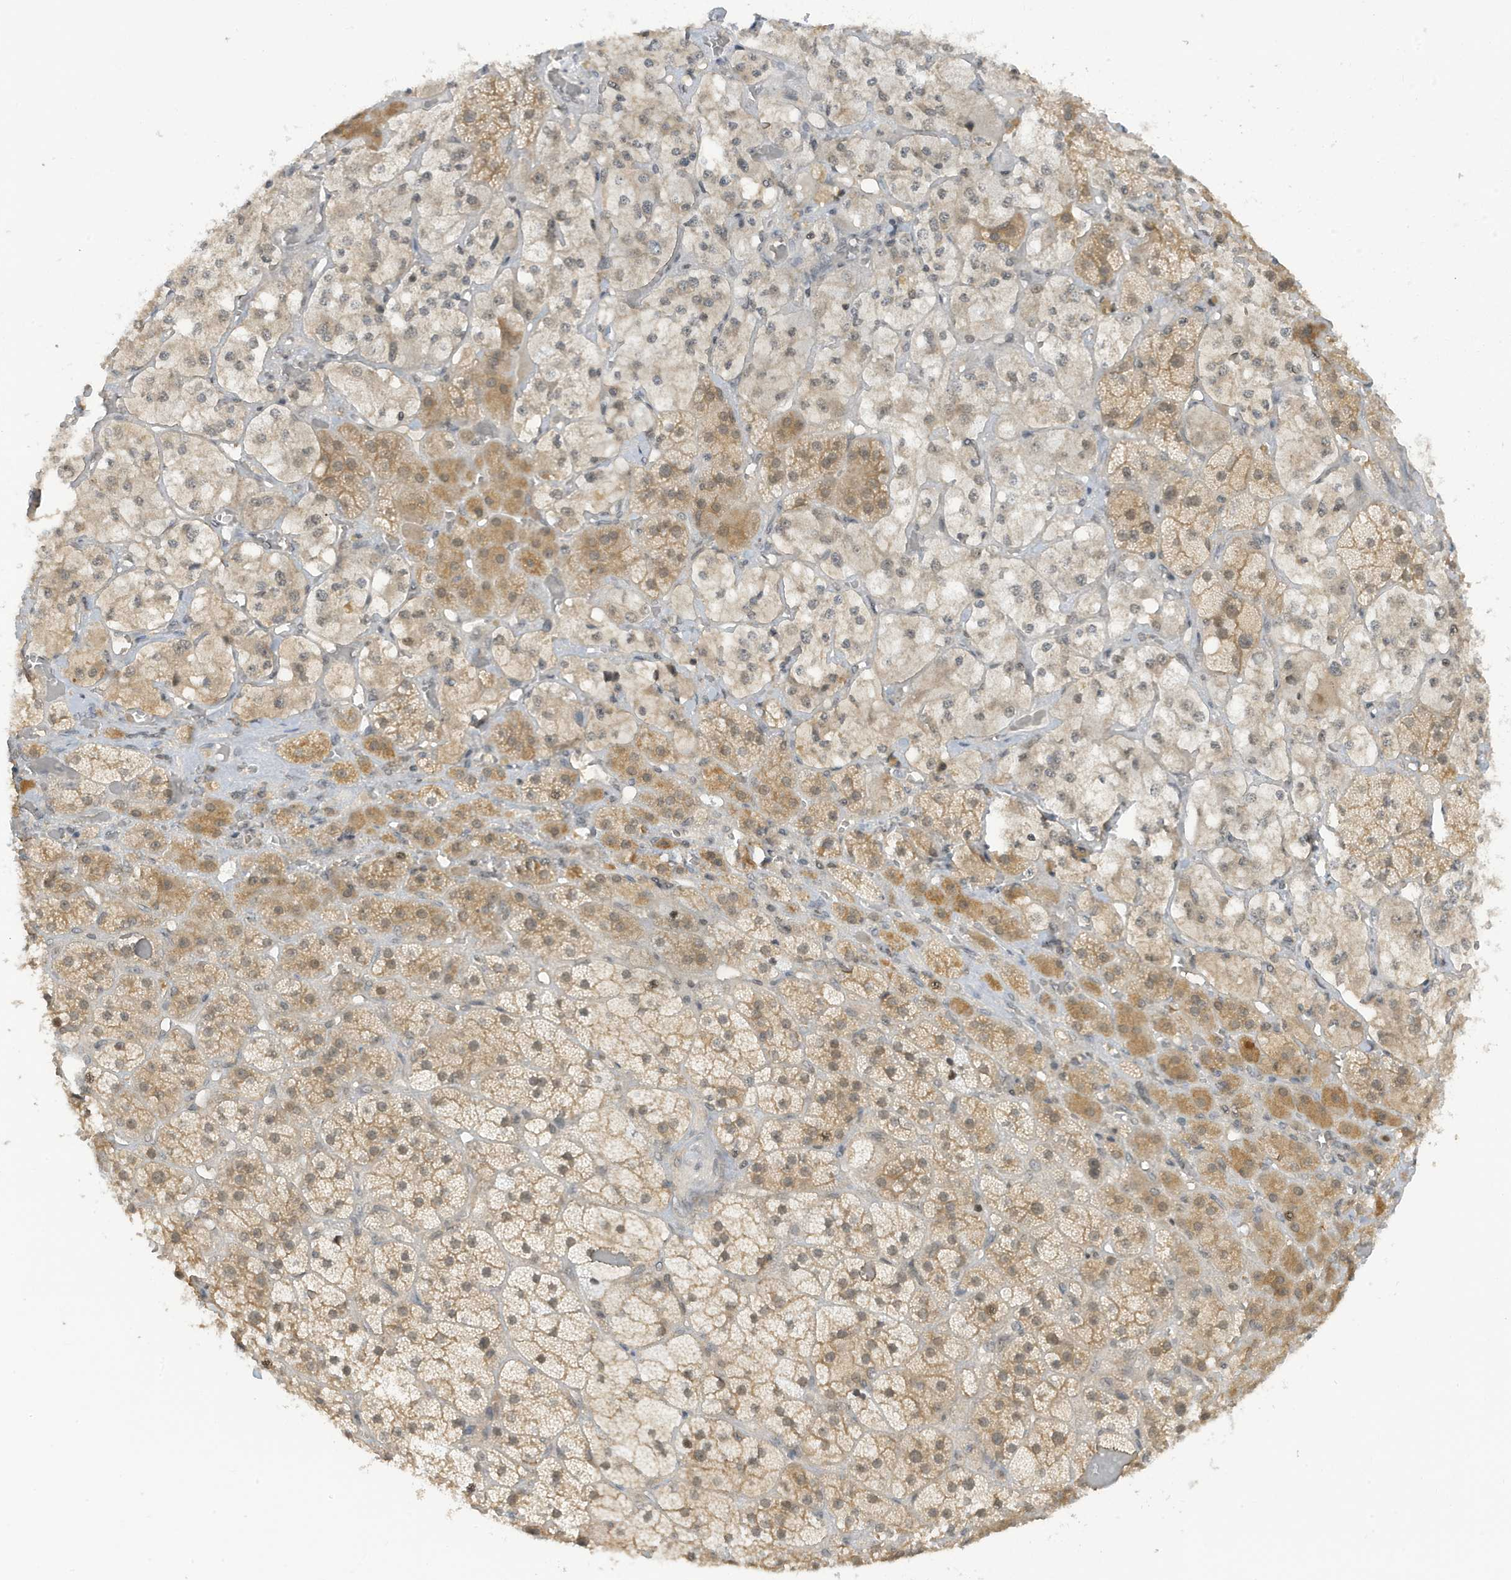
{"staining": {"intensity": "moderate", "quantity": ">75%", "location": "cytoplasmic/membranous,nuclear"}, "tissue": "adrenal gland", "cell_type": "Glandular cells", "image_type": "normal", "snomed": [{"axis": "morphology", "description": "Normal tissue, NOS"}, {"axis": "topography", "description": "Adrenal gland"}], "caption": "Immunohistochemistry image of unremarkable adrenal gland stained for a protein (brown), which displays medium levels of moderate cytoplasmic/membranous,nuclear staining in about >75% of glandular cells.", "gene": "TAB3", "patient": {"sex": "male", "age": 57}}